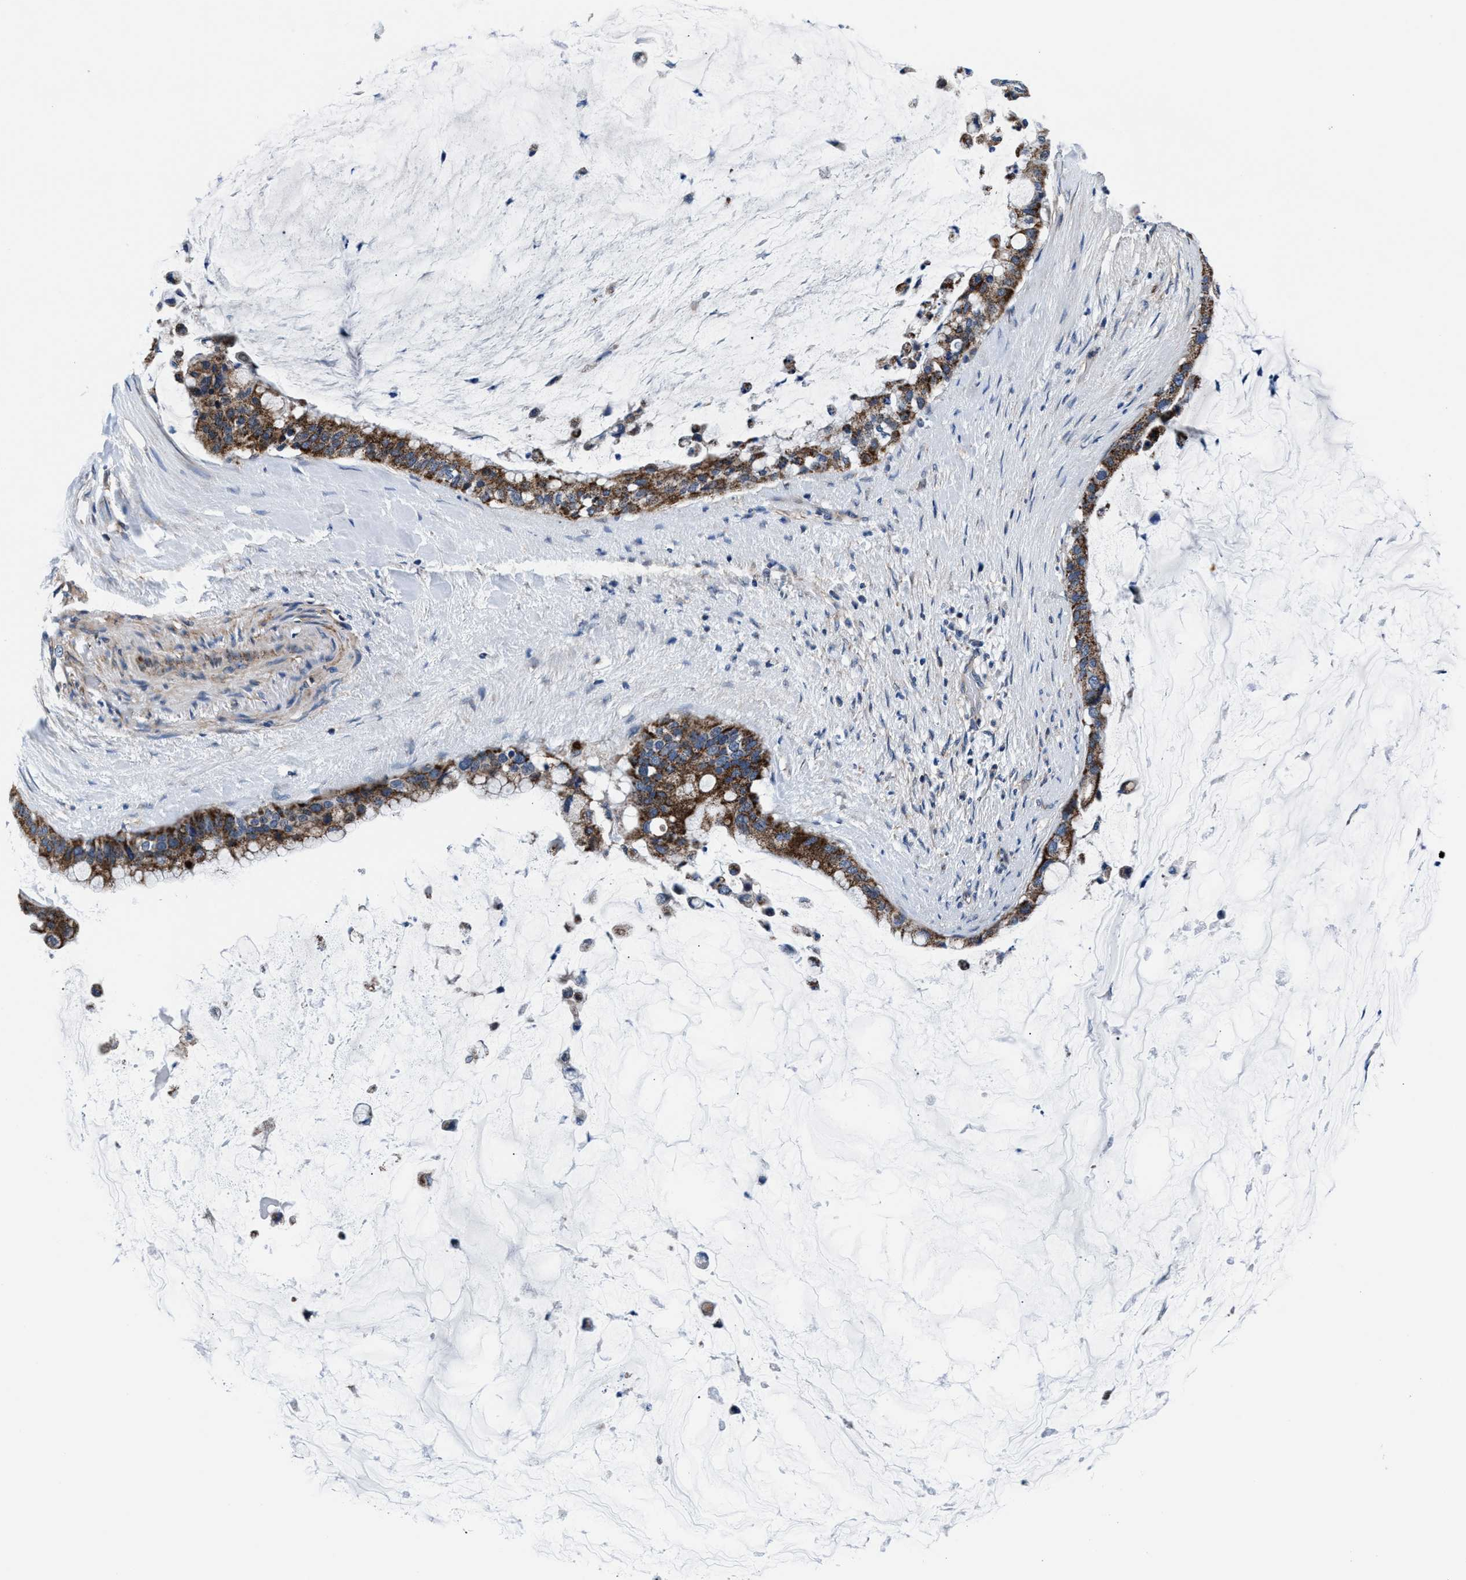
{"staining": {"intensity": "strong", "quantity": ">75%", "location": "cytoplasmic/membranous"}, "tissue": "pancreatic cancer", "cell_type": "Tumor cells", "image_type": "cancer", "snomed": [{"axis": "morphology", "description": "Adenocarcinoma, NOS"}, {"axis": "topography", "description": "Pancreas"}], "caption": "Tumor cells display strong cytoplasmic/membranous staining in about >75% of cells in adenocarcinoma (pancreatic).", "gene": "NKTR", "patient": {"sex": "male", "age": 41}}